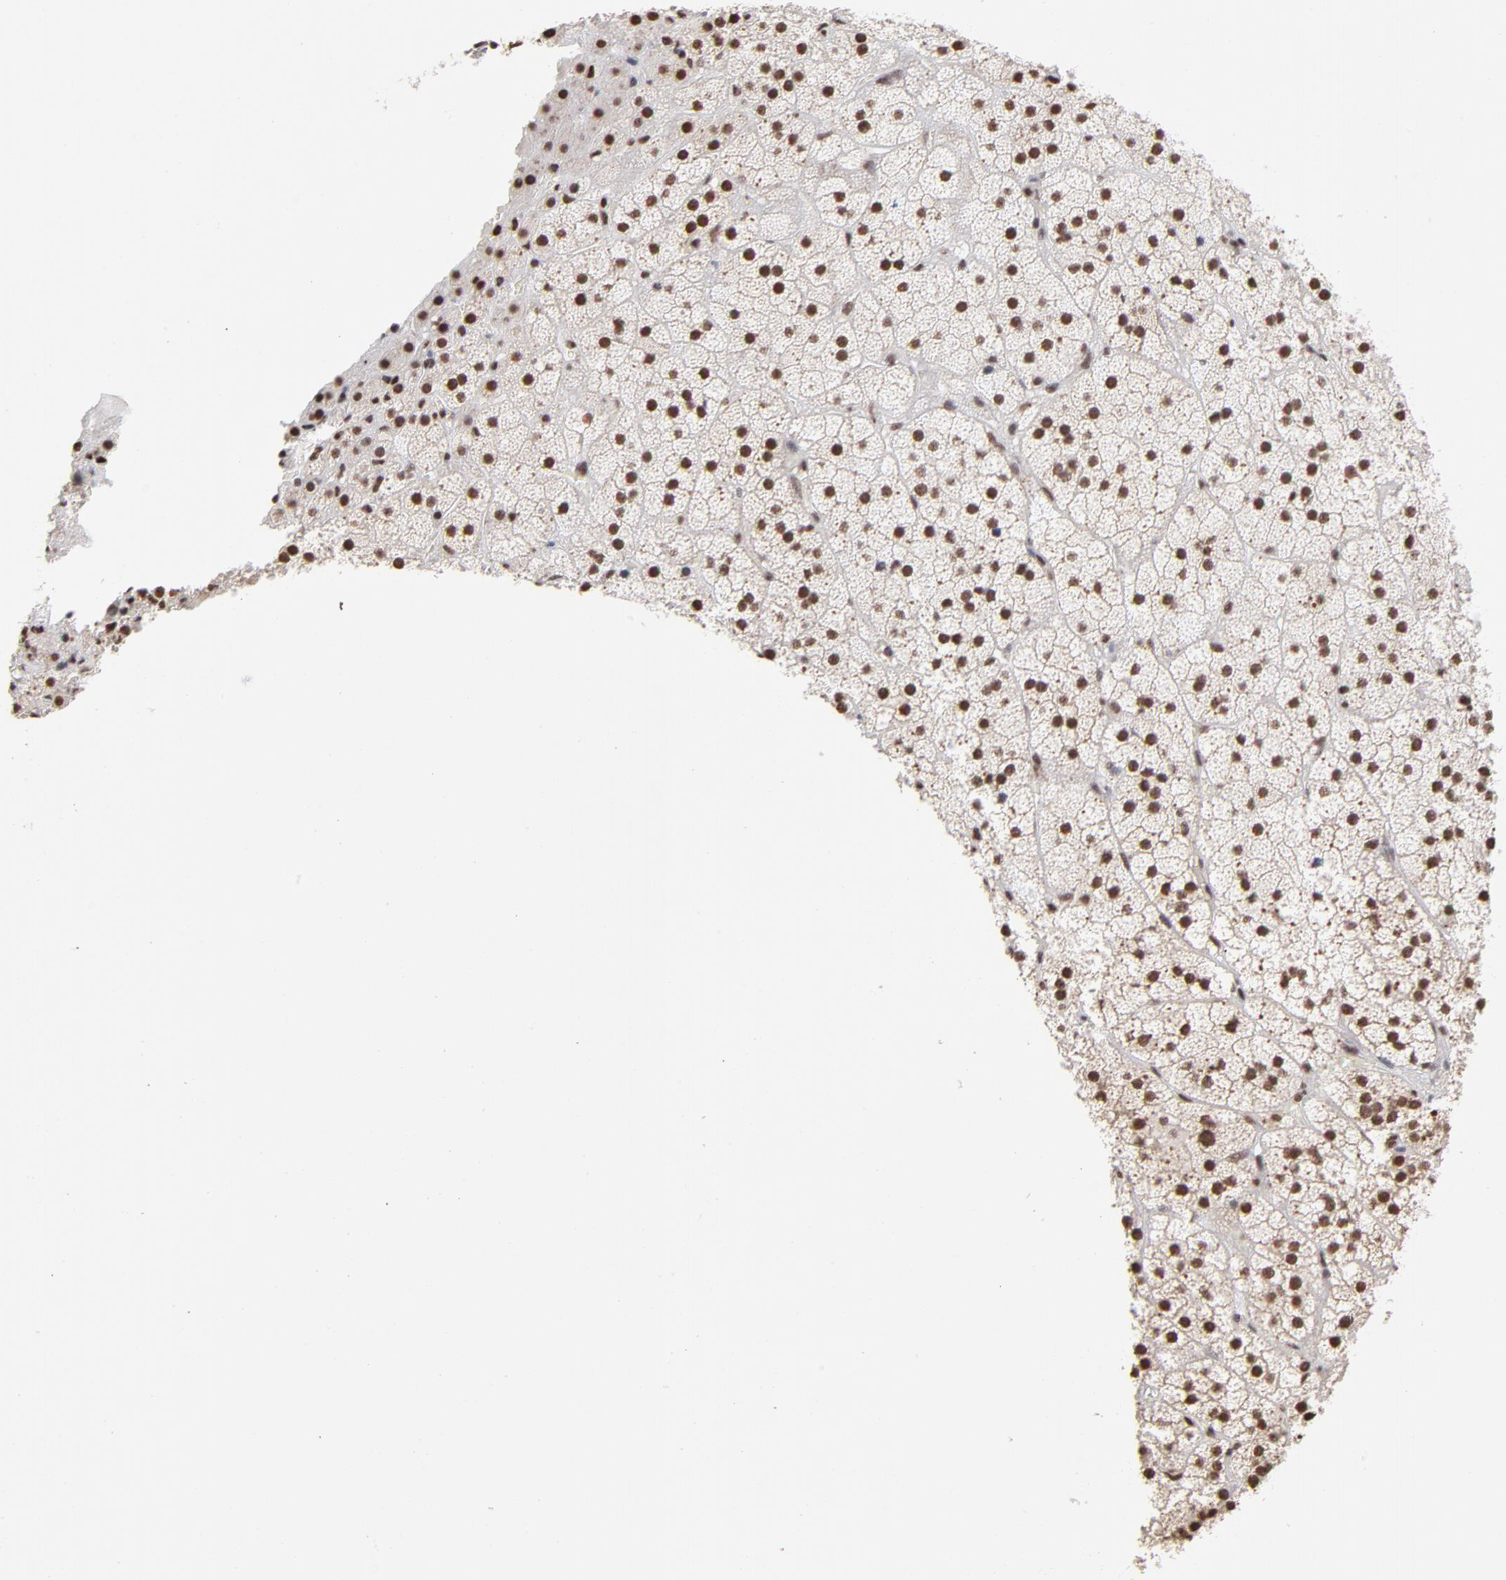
{"staining": {"intensity": "strong", "quantity": ">75%", "location": "cytoplasmic/membranous,nuclear"}, "tissue": "adrenal gland", "cell_type": "Glandular cells", "image_type": "normal", "snomed": [{"axis": "morphology", "description": "Normal tissue, NOS"}, {"axis": "topography", "description": "Adrenal gland"}], "caption": "Glandular cells display strong cytoplasmic/membranous,nuclear staining in approximately >75% of cells in benign adrenal gland. The staining was performed using DAB (3,3'-diaminobenzidine), with brown indicating positive protein expression. Nuclei are stained blue with hematoxylin.", "gene": "ZNF3", "patient": {"sex": "male", "age": 35}}